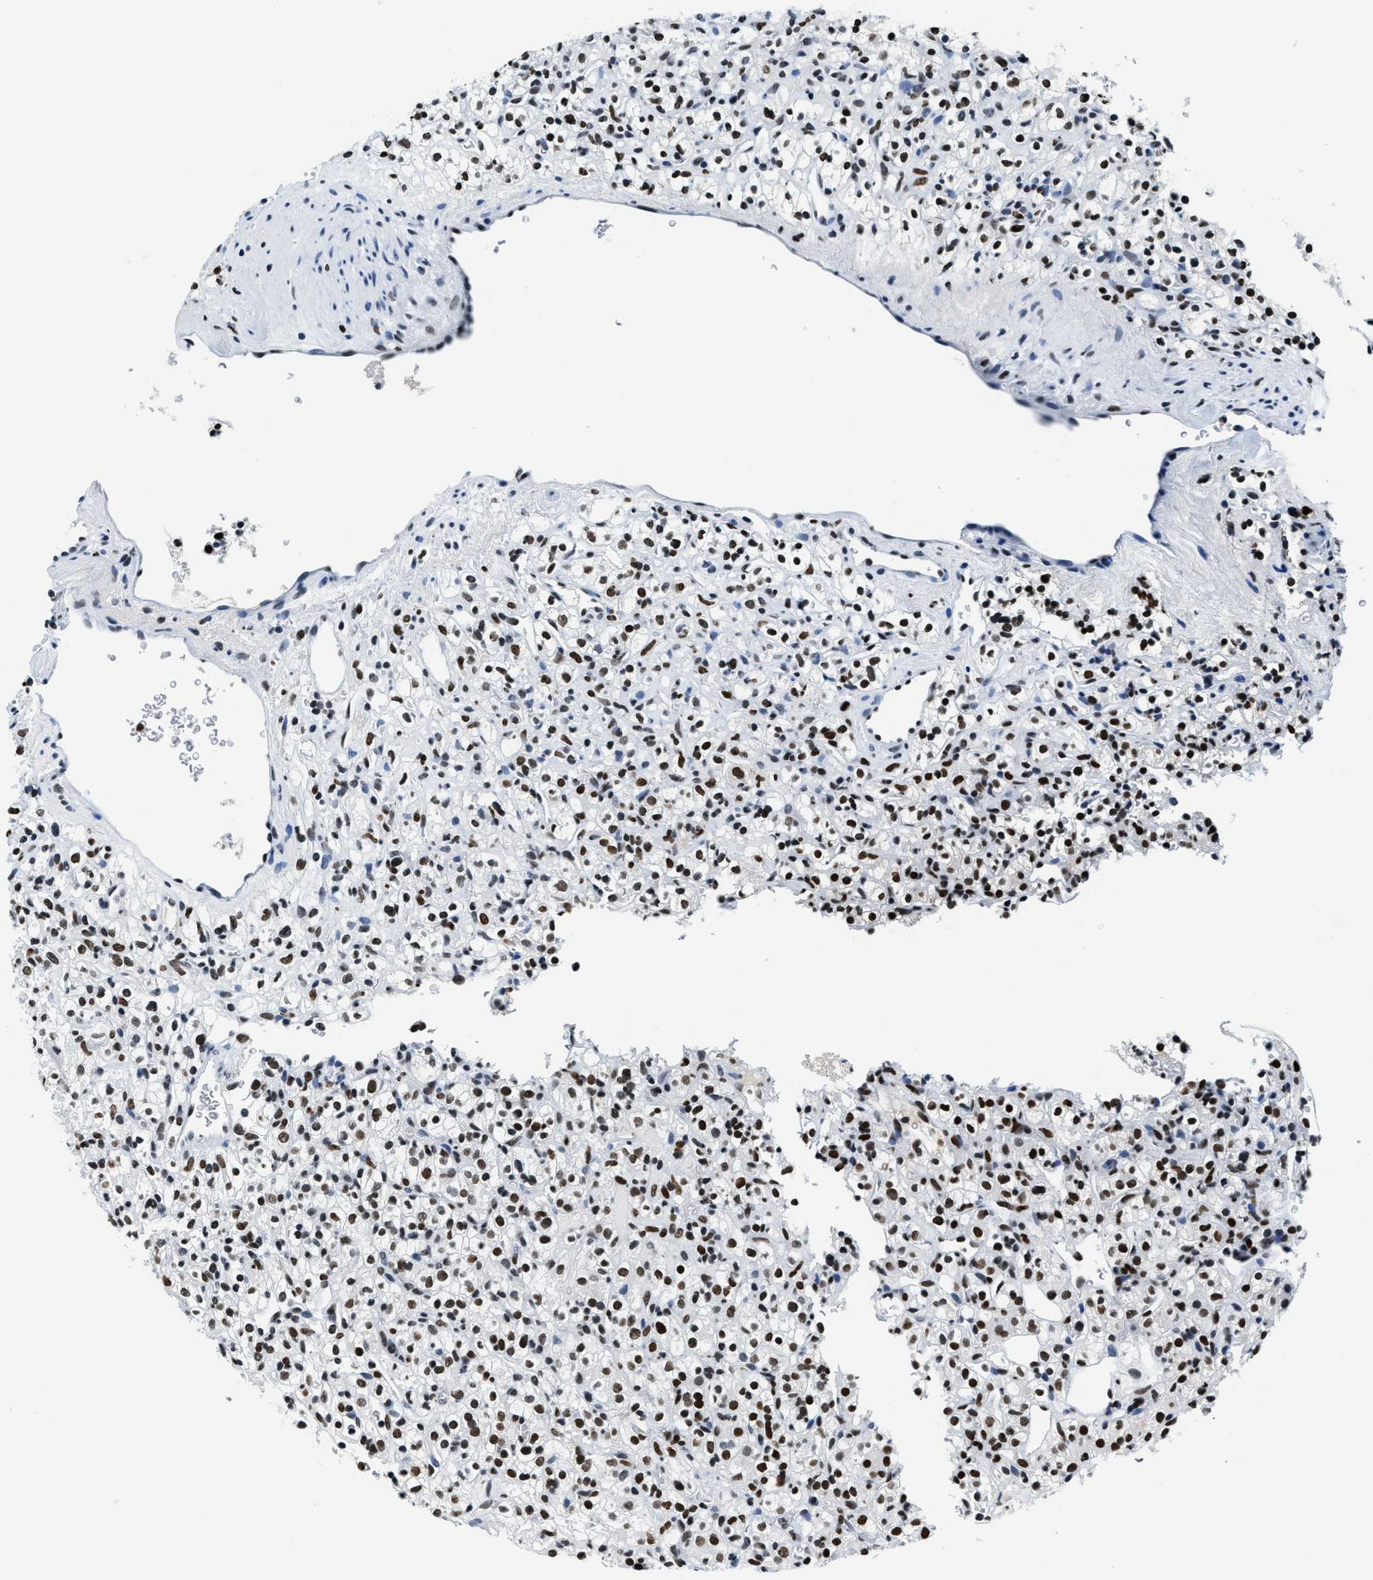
{"staining": {"intensity": "strong", "quantity": ">75%", "location": "nuclear"}, "tissue": "renal cancer", "cell_type": "Tumor cells", "image_type": "cancer", "snomed": [{"axis": "morphology", "description": "Normal tissue, NOS"}, {"axis": "morphology", "description": "Adenocarcinoma, NOS"}, {"axis": "topography", "description": "Kidney"}], "caption": "Approximately >75% of tumor cells in human adenocarcinoma (renal) display strong nuclear protein expression as visualized by brown immunohistochemical staining.", "gene": "TOP1", "patient": {"sex": "female", "age": 72}}